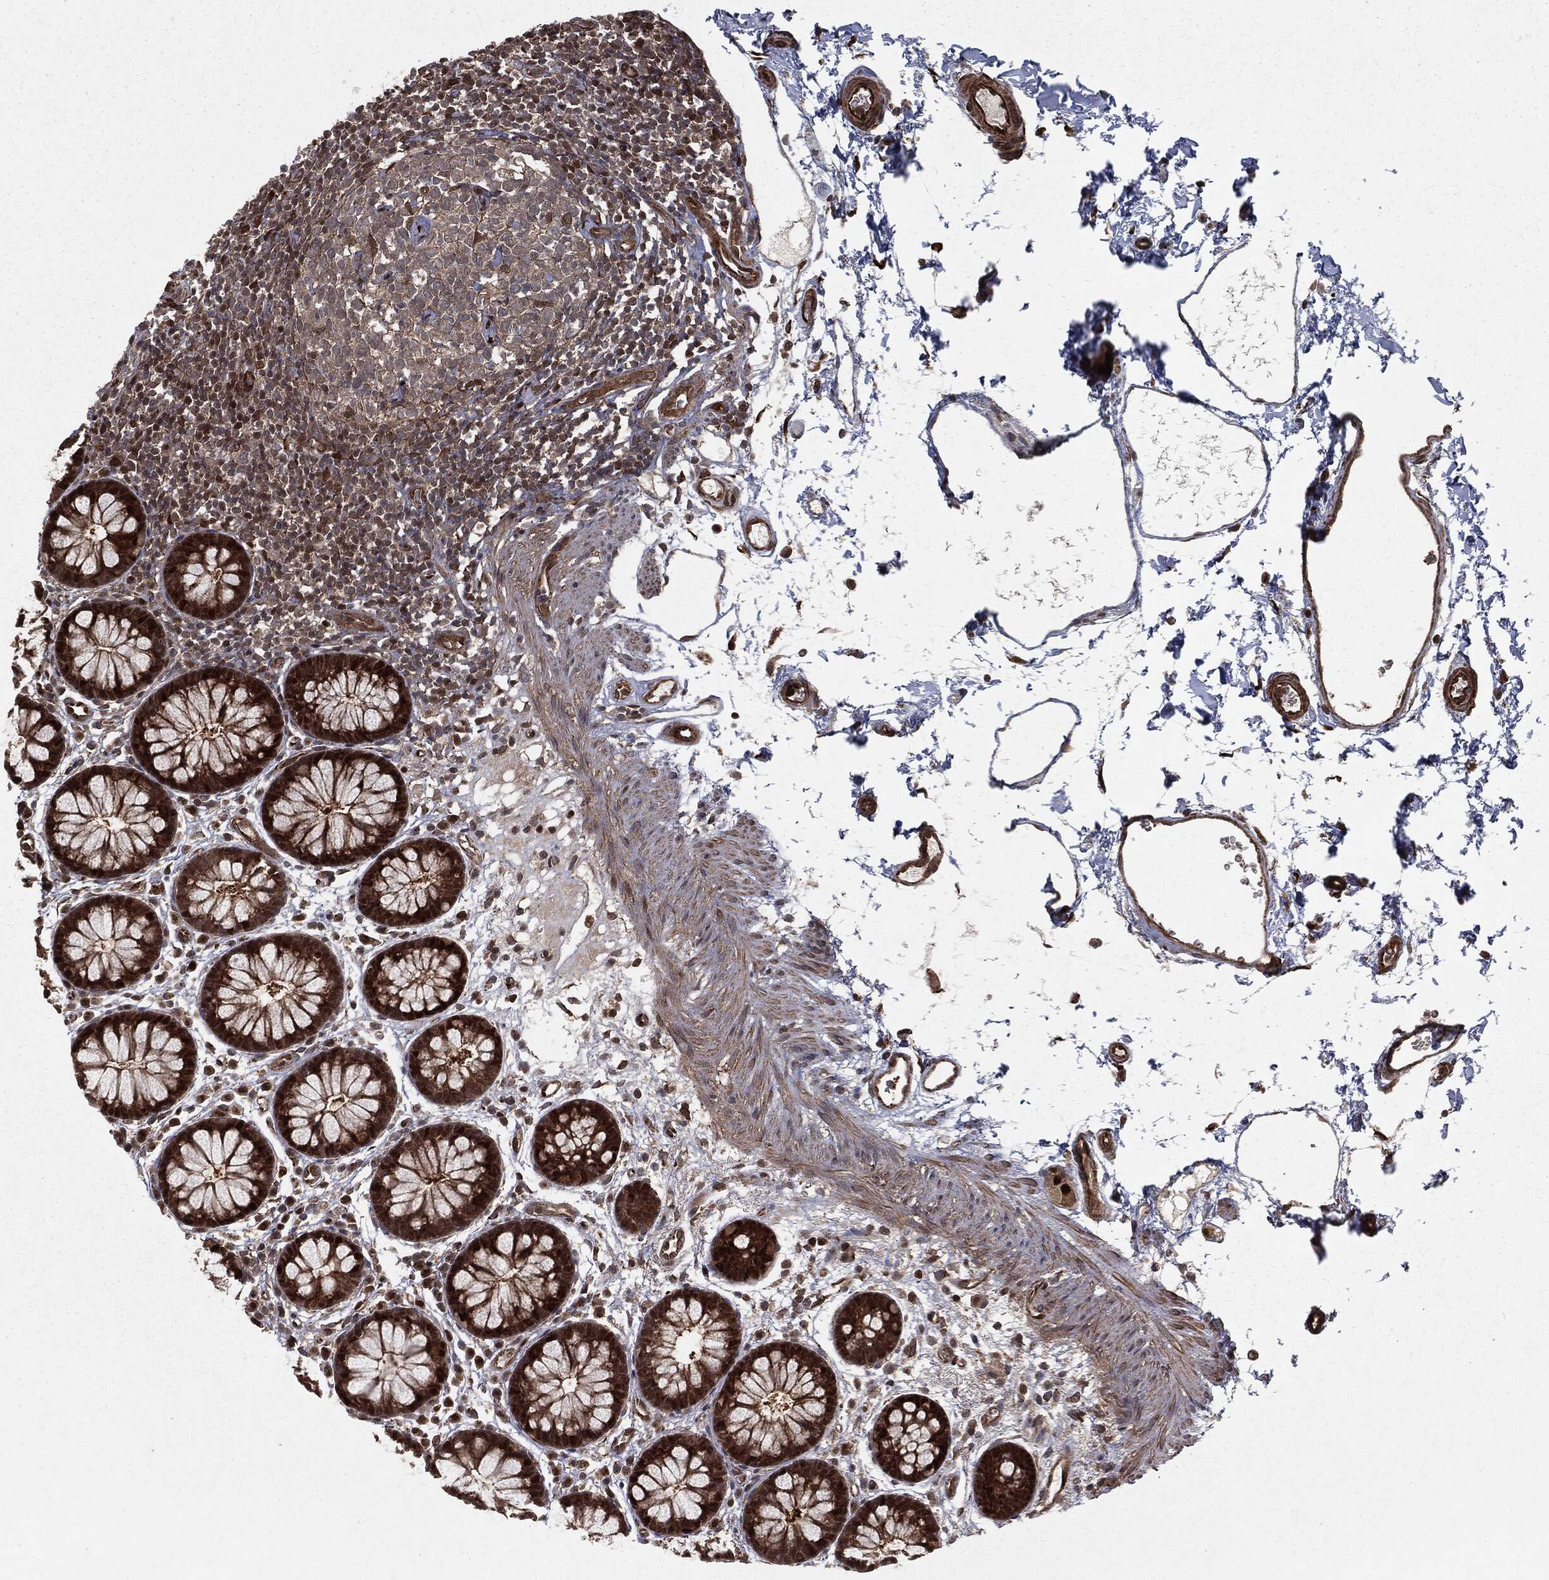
{"staining": {"intensity": "strong", "quantity": ">75%", "location": "cytoplasmic/membranous,nuclear"}, "tissue": "colon", "cell_type": "Endothelial cells", "image_type": "normal", "snomed": [{"axis": "morphology", "description": "Normal tissue, NOS"}, {"axis": "topography", "description": "Colon"}], "caption": "Strong cytoplasmic/membranous,nuclear expression for a protein is present in approximately >75% of endothelial cells of benign colon using immunohistochemistry (IHC).", "gene": "RANBP9", "patient": {"sex": "male", "age": 76}}